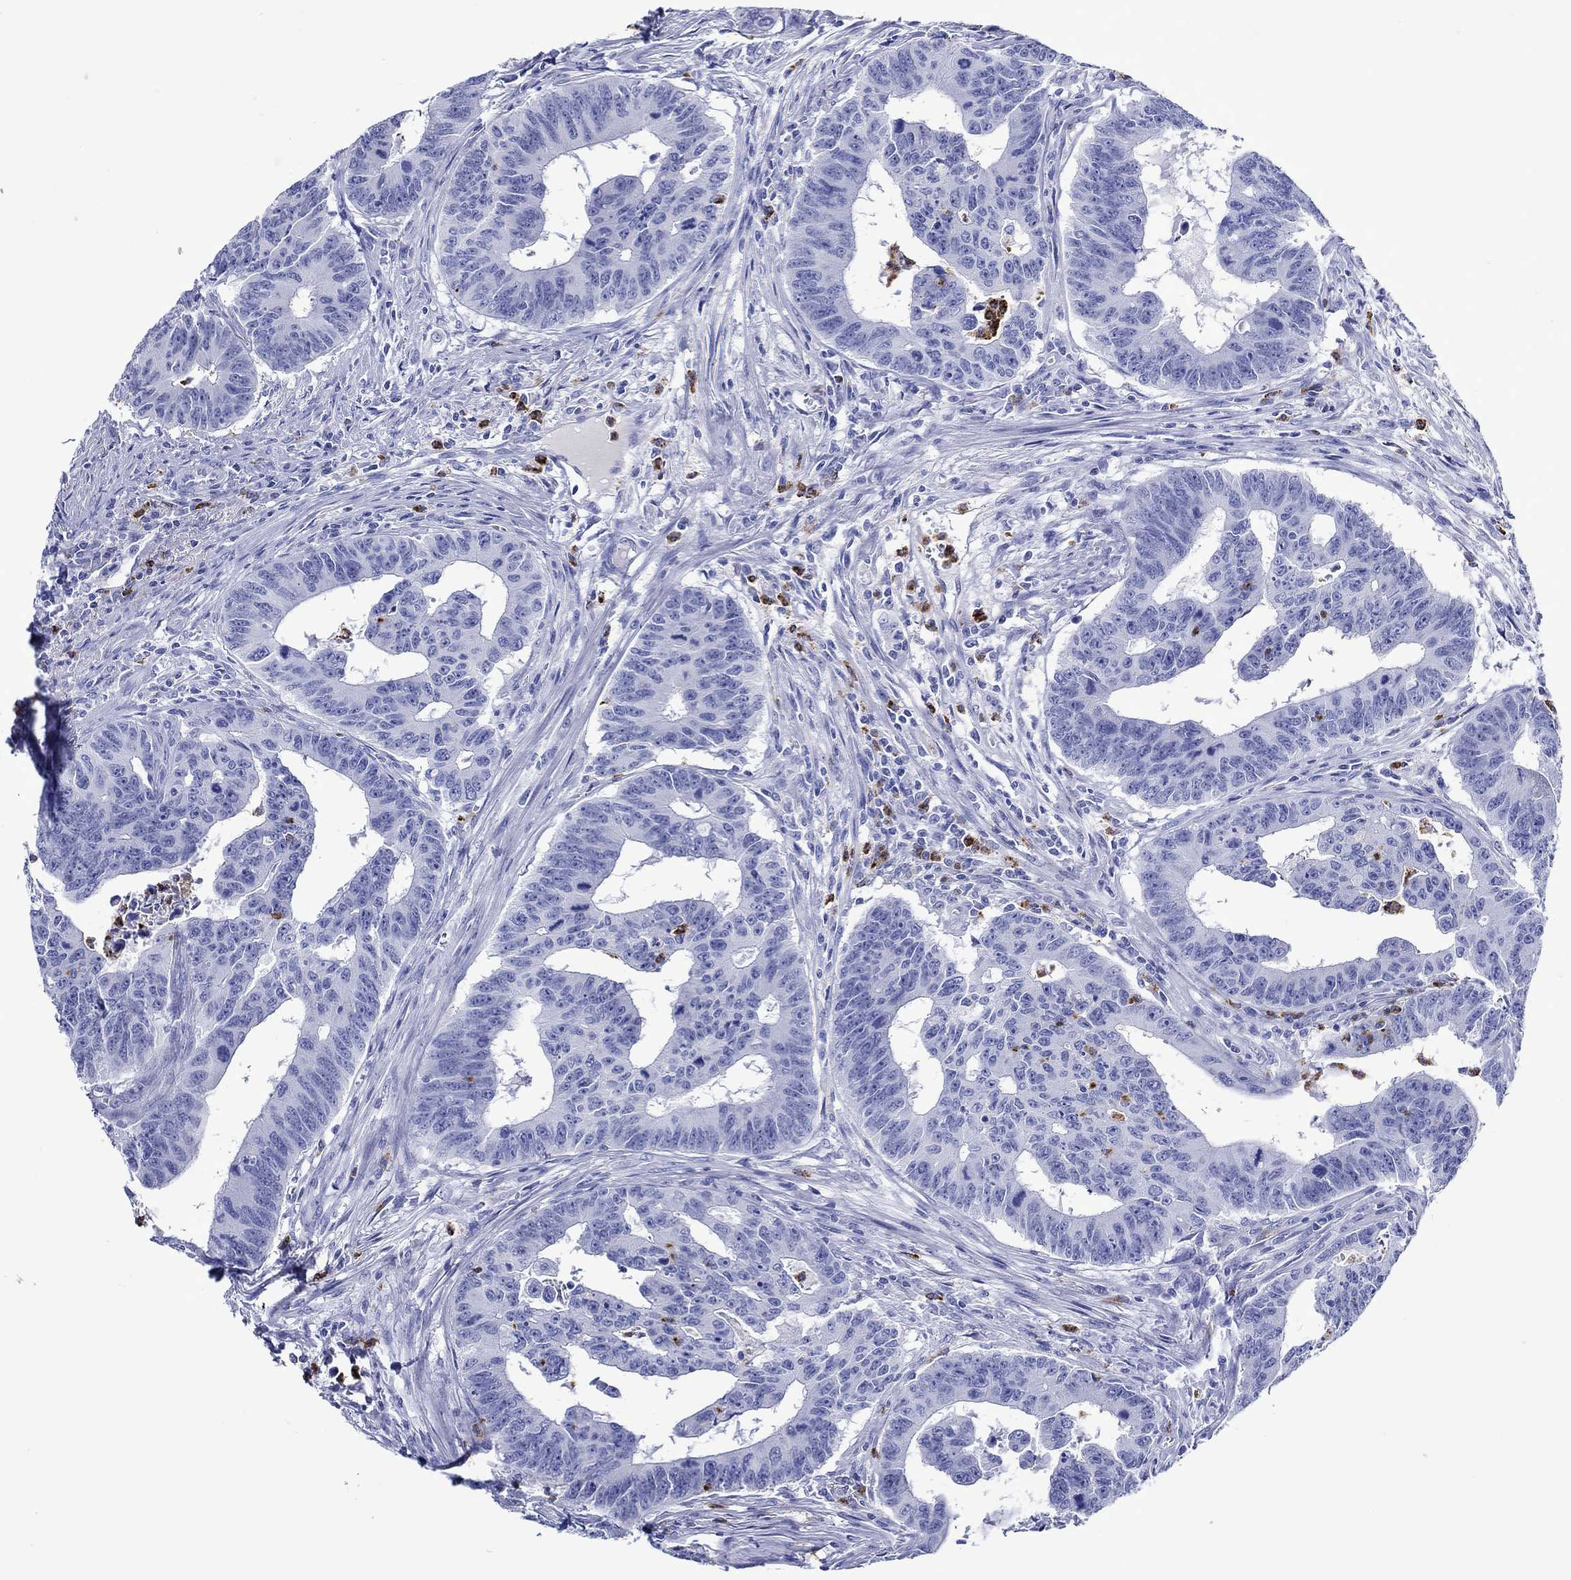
{"staining": {"intensity": "negative", "quantity": "none", "location": "none"}, "tissue": "colorectal cancer", "cell_type": "Tumor cells", "image_type": "cancer", "snomed": [{"axis": "morphology", "description": "Adenocarcinoma, NOS"}, {"axis": "topography", "description": "Appendix"}, {"axis": "topography", "description": "Colon"}, {"axis": "topography", "description": "Cecum"}, {"axis": "topography", "description": "Colon asc"}], "caption": "Colorectal adenocarcinoma was stained to show a protein in brown. There is no significant expression in tumor cells. (Immunohistochemistry (ihc), brightfield microscopy, high magnification).", "gene": "EPX", "patient": {"sex": "female", "age": 85}}